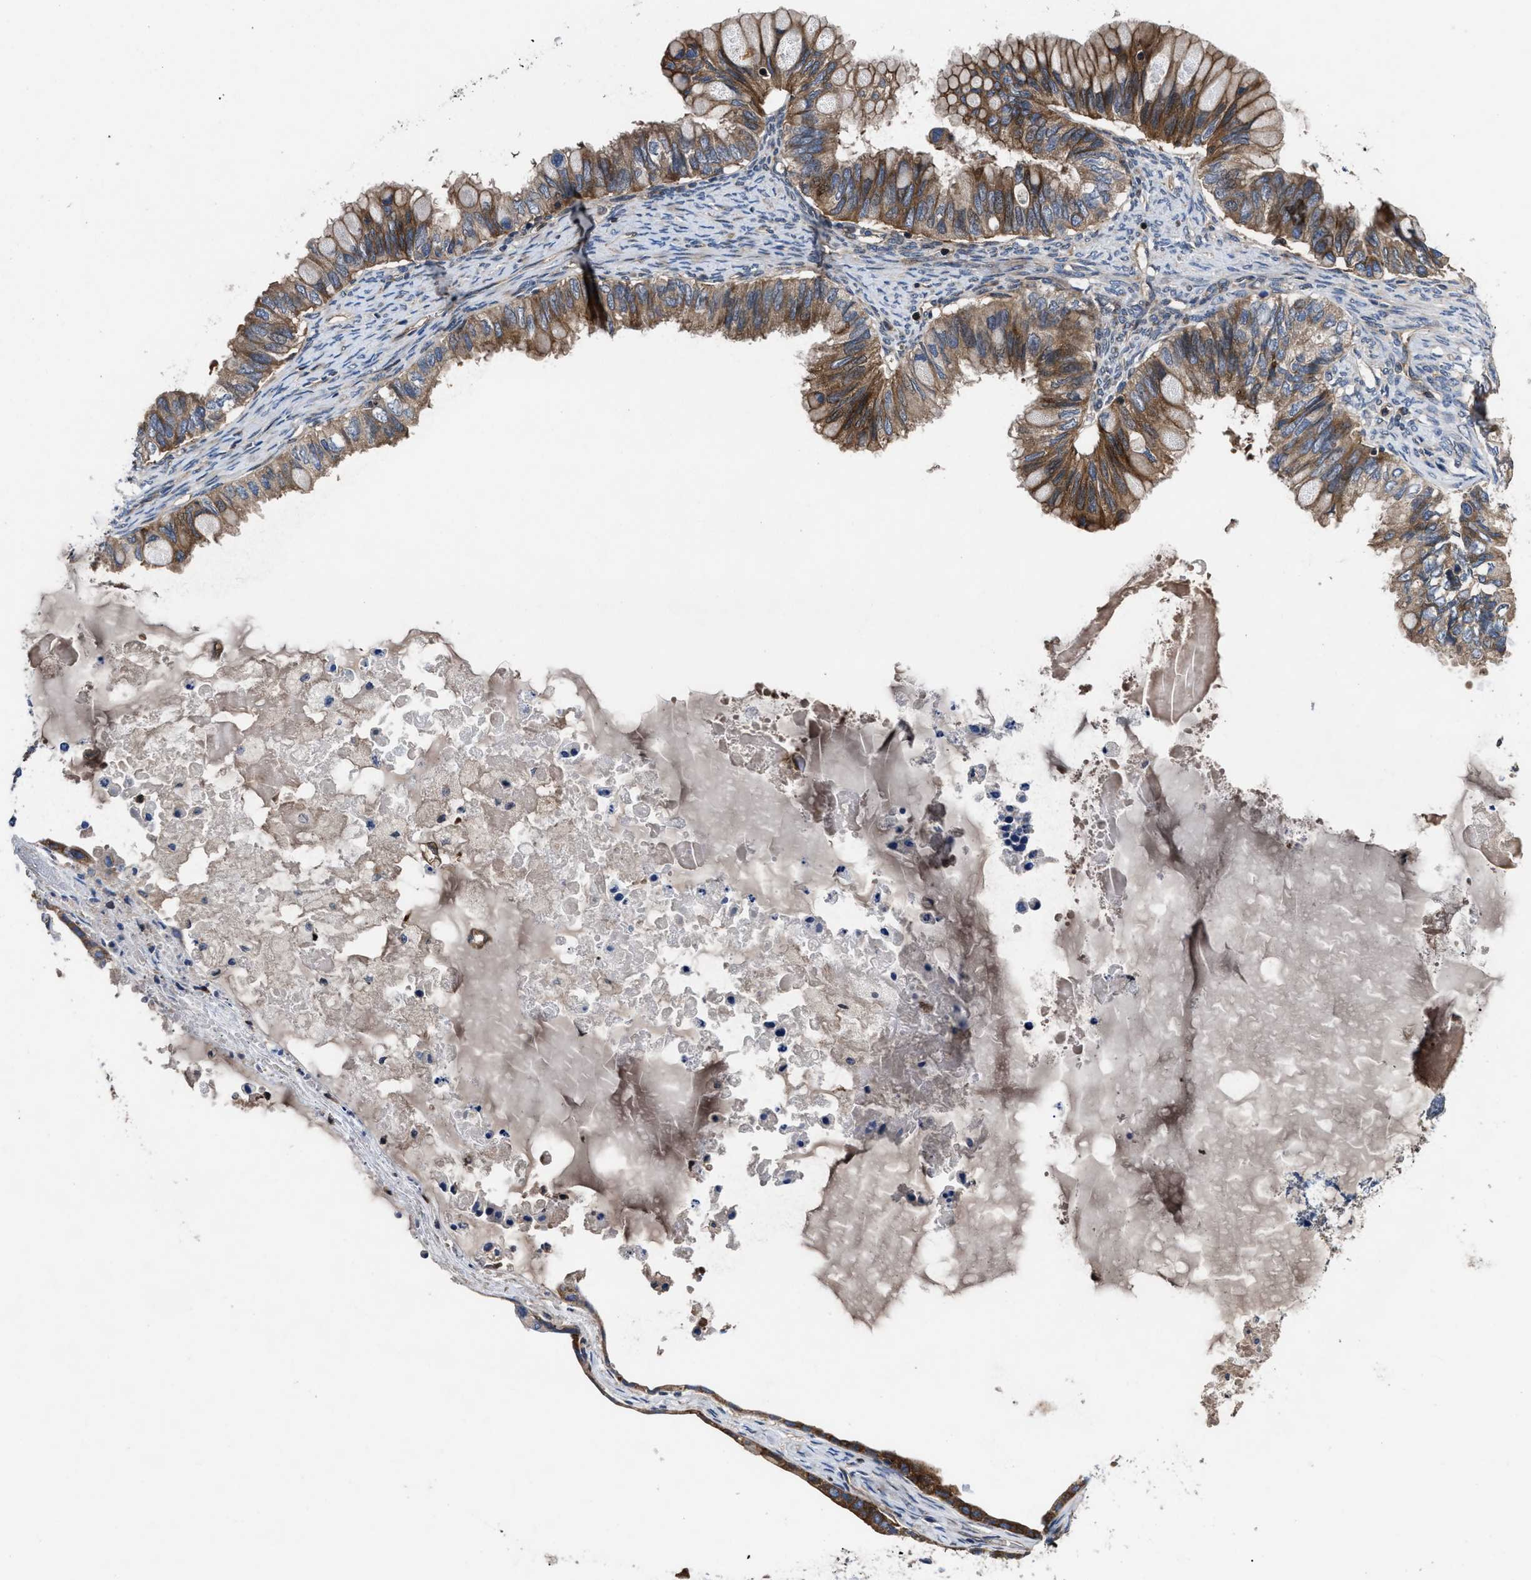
{"staining": {"intensity": "moderate", "quantity": ">75%", "location": "cytoplasmic/membranous"}, "tissue": "ovarian cancer", "cell_type": "Tumor cells", "image_type": "cancer", "snomed": [{"axis": "morphology", "description": "Cystadenocarcinoma, mucinous, NOS"}, {"axis": "topography", "description": "Ovary"}], "caption": "This image shows immunohistochemistry staining of human mucinous cystadenocarcinoma (ovarian), with medium moderate cytoplasmic/membranous staining in approximately >75% of tumor cells.", "gene": "YBEY", "patient": {"sex": "female", "age": 80}}